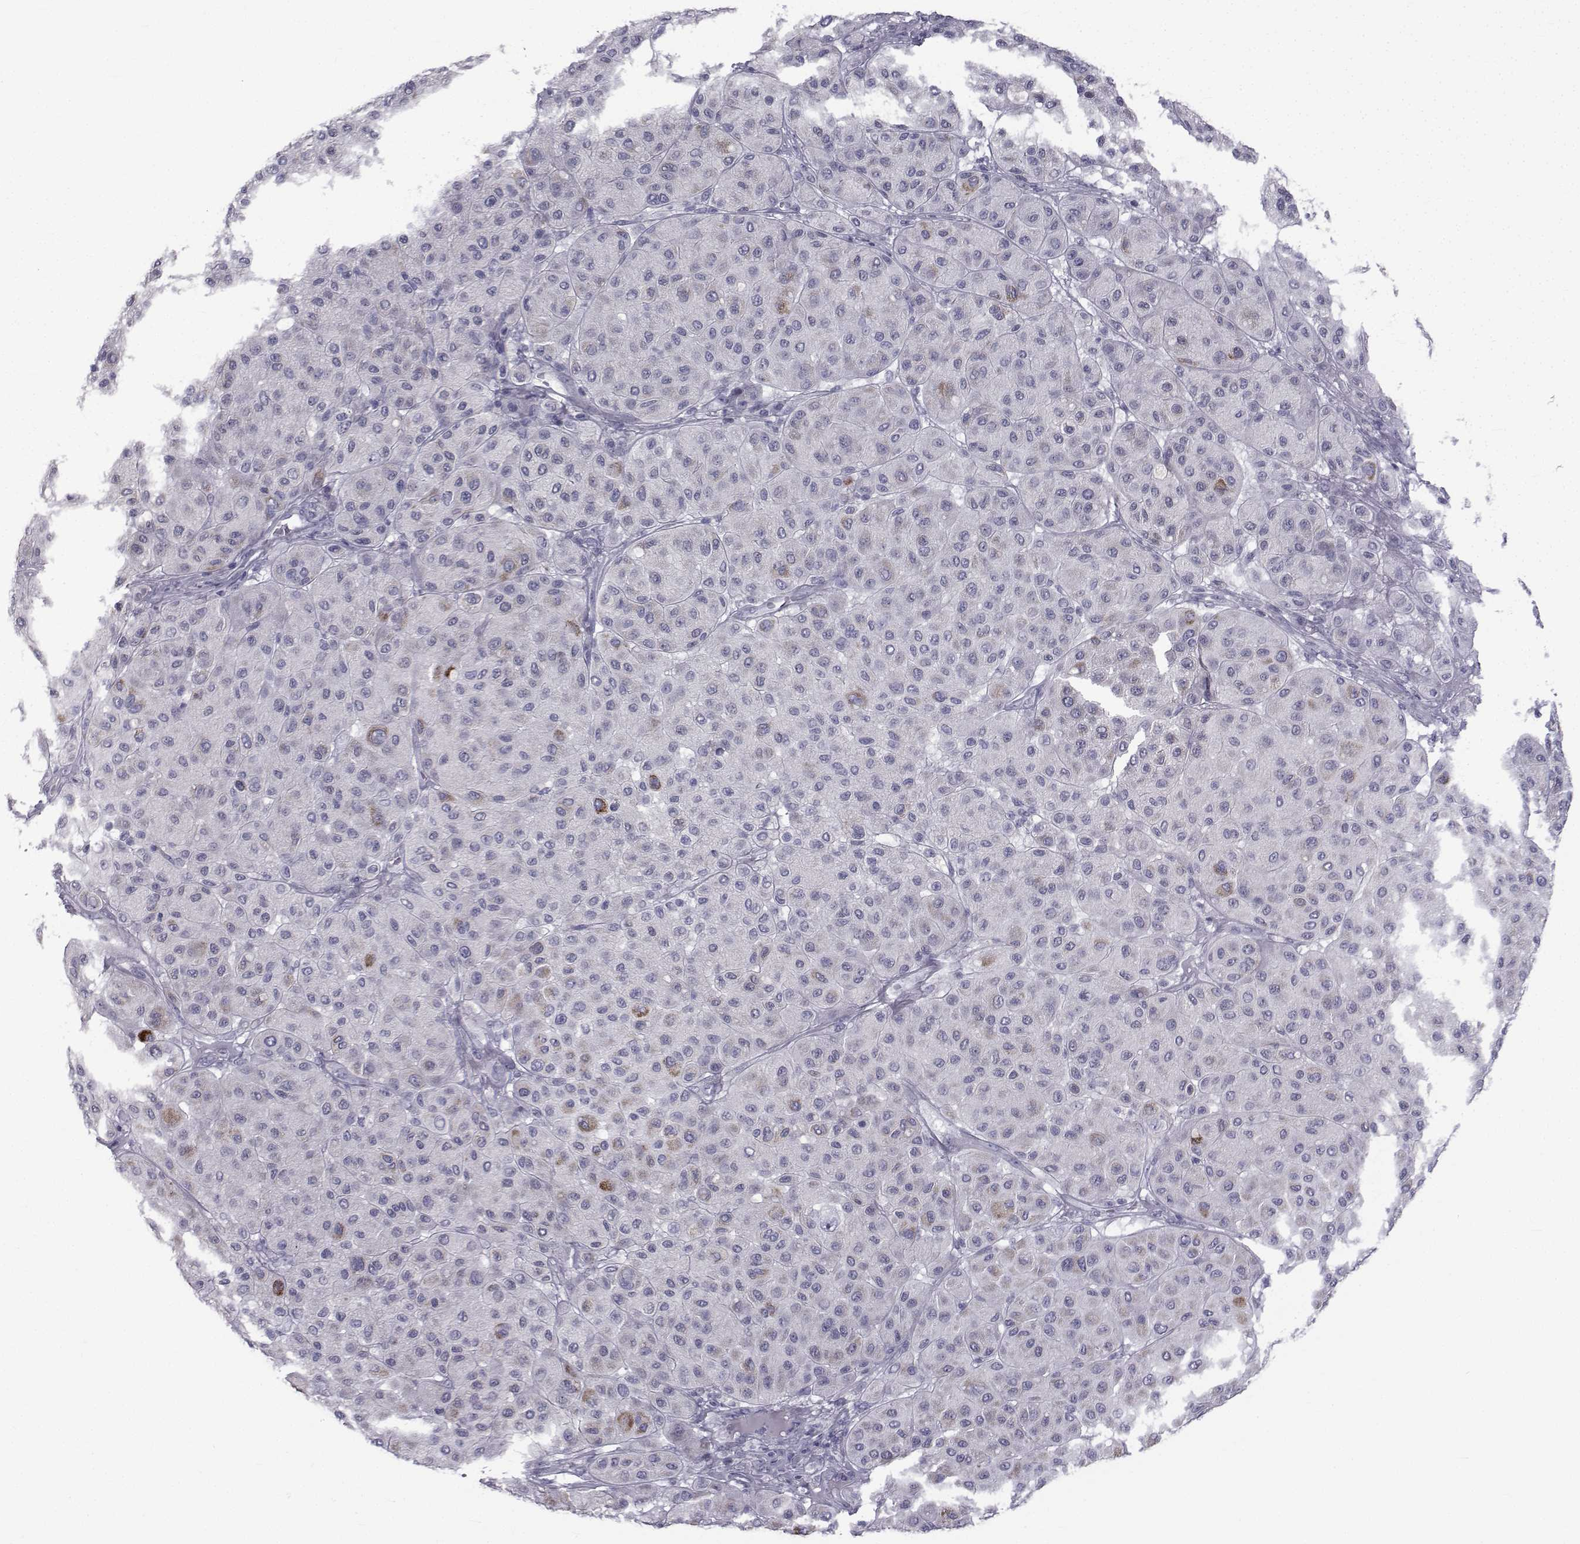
{"staining": {"intensity": "negative", "quantity": "none", "location": "none"}, "tissue": "melanoma", "cell_type": "Tumor cells", "image_type": "cancer", "snomed": [{"axis": "morphology", "description": "Malignant melanoma, Metastatic site"}, {"axis": "topography", "description": "Smooth muscle"}], "caption": "Tumor cells are negative for protein expression in human melanoma.", "gene": "FDXR", "patient": {"sex": "male", "age": 41}}